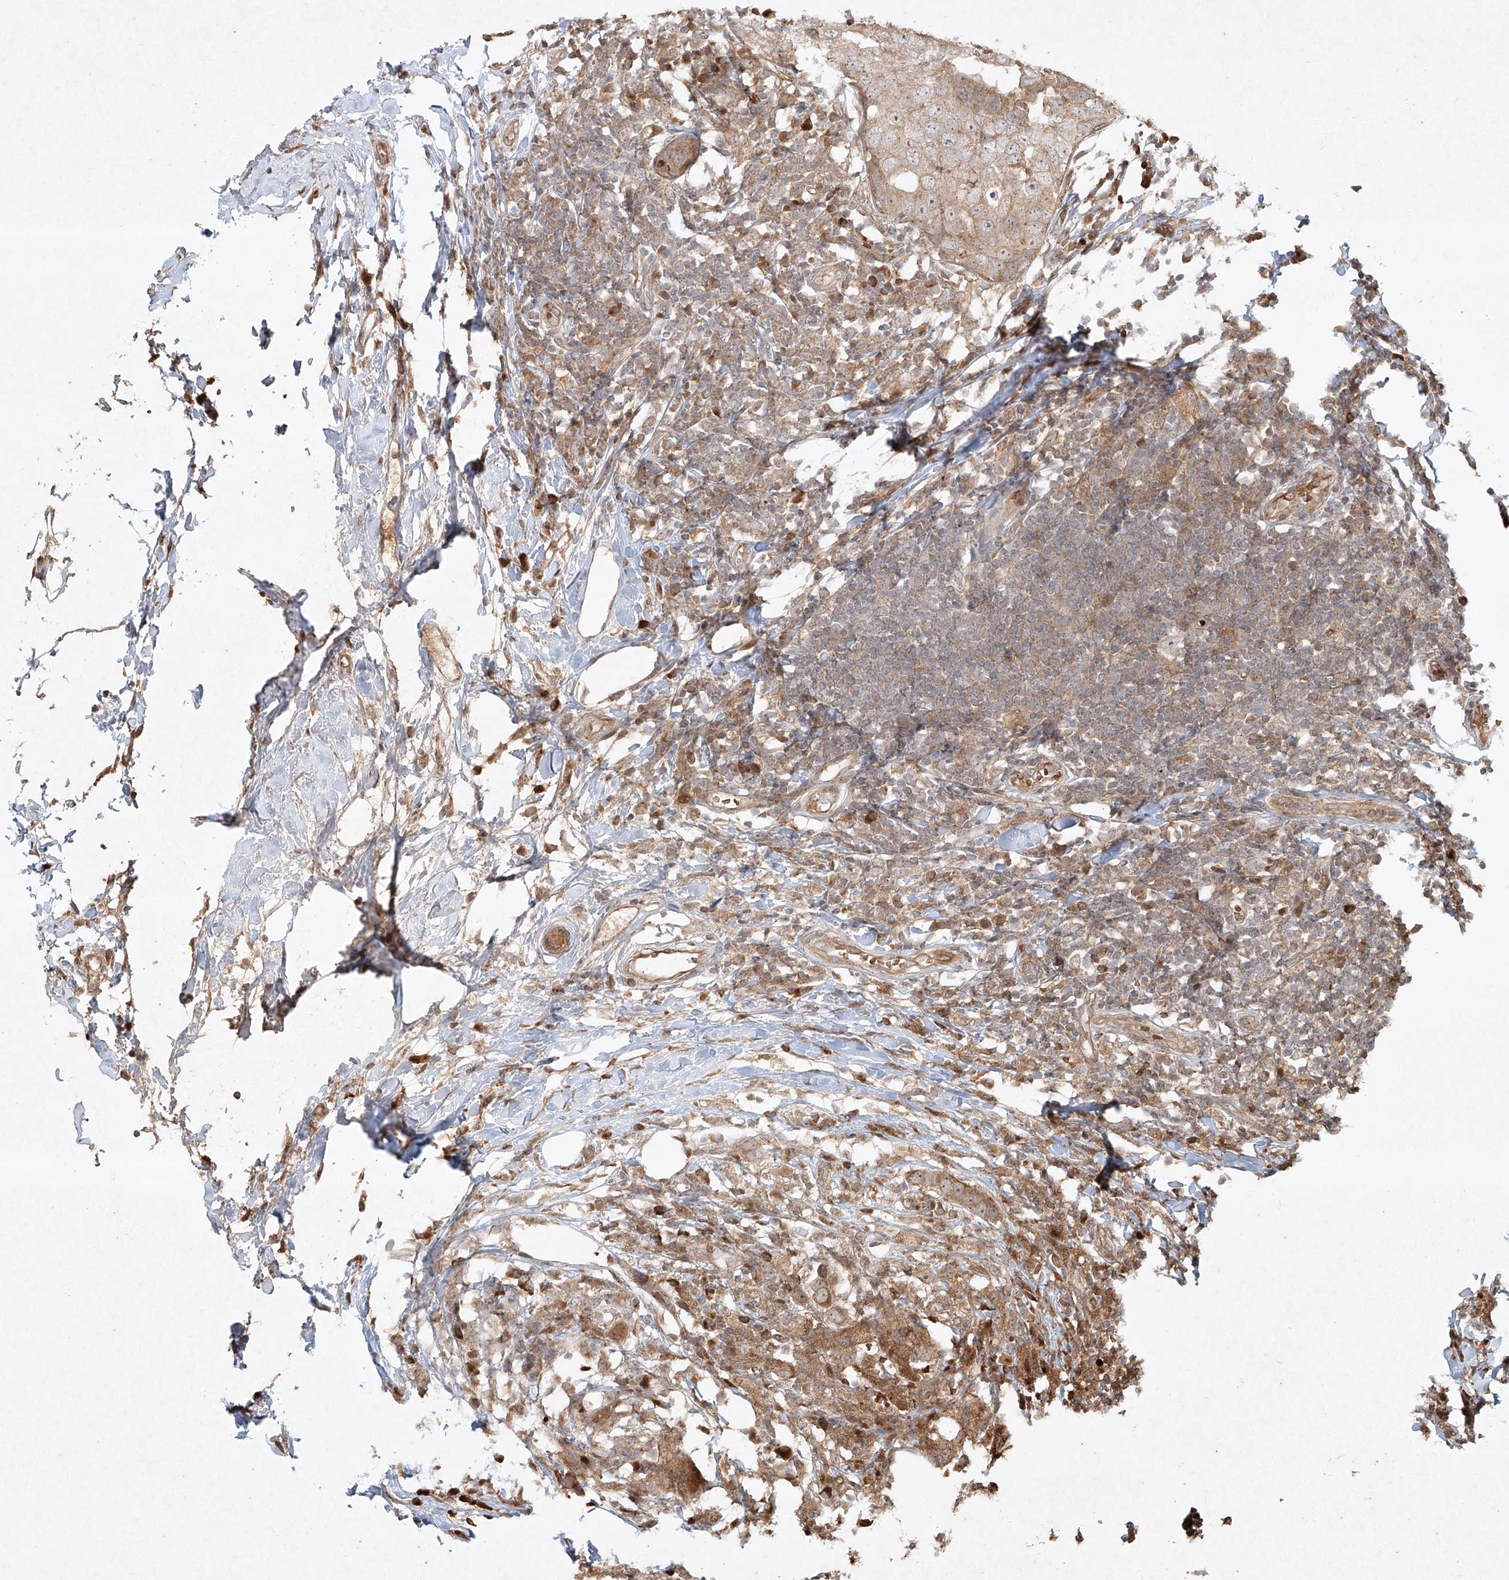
{"staining": {"intensity": "moderate", "quantity": ">75%", "location": "cytoplasmic/membranous,nuclear"}, "tissue": "breast cancer", "cell_type": "Tumor cells", "image_type": "cancer", "snomed": [{"axis": "morphology", "description": "Duct carcinoma"}, {"axis": "topography", "description": "Breast"}], "caption": "A micrograph of human intraductal carcinoma (breast) stained for a protein reveals moderate cytoplasmic/membranous and nuclear brown staining in tumor cells.", "gene": "CYYR1", "patient": {"sex": "female", "age": 27}}